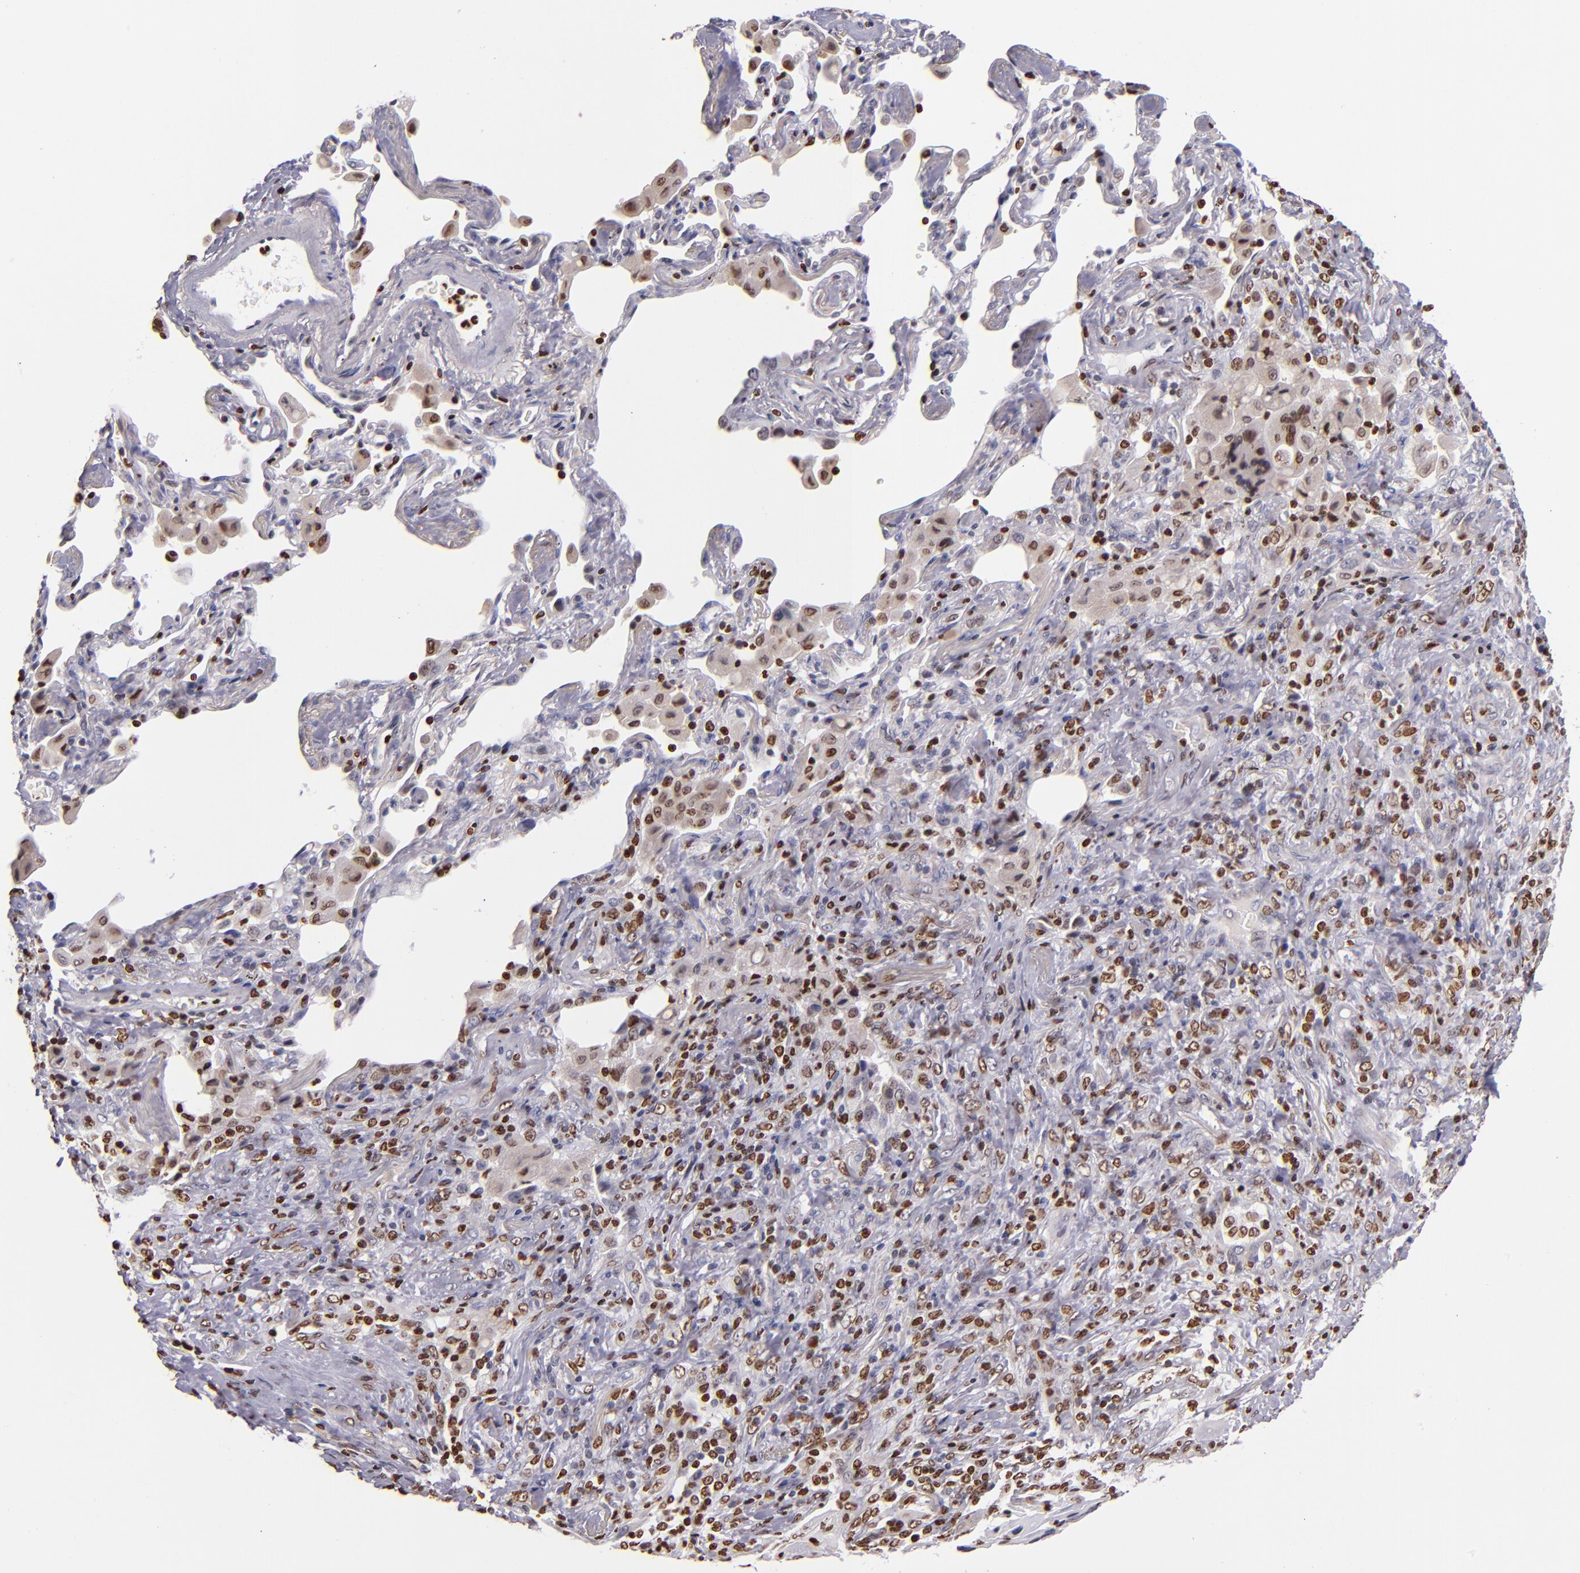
{"staining": {"intensity": "moderate", "quantity": "25%-75%", "location": "nuclear"}, "tissue": "lung cancer", "cell_type": "Tumor cells", "image_type": "cancer", "snomed": [{"axis": "morphology", "description": "Squamous cell carcinoma, NOS"}, {"axis": "topography", "description": "Lung"}], "caption": "The micrograph displays staining of lung cancer (squamous cell carcinoma), revealing moderate nuclear protein positivity (brown color) within tumor cells.", "gene": "CDKL5", "patient": {"sex": "female", "age": 67}}